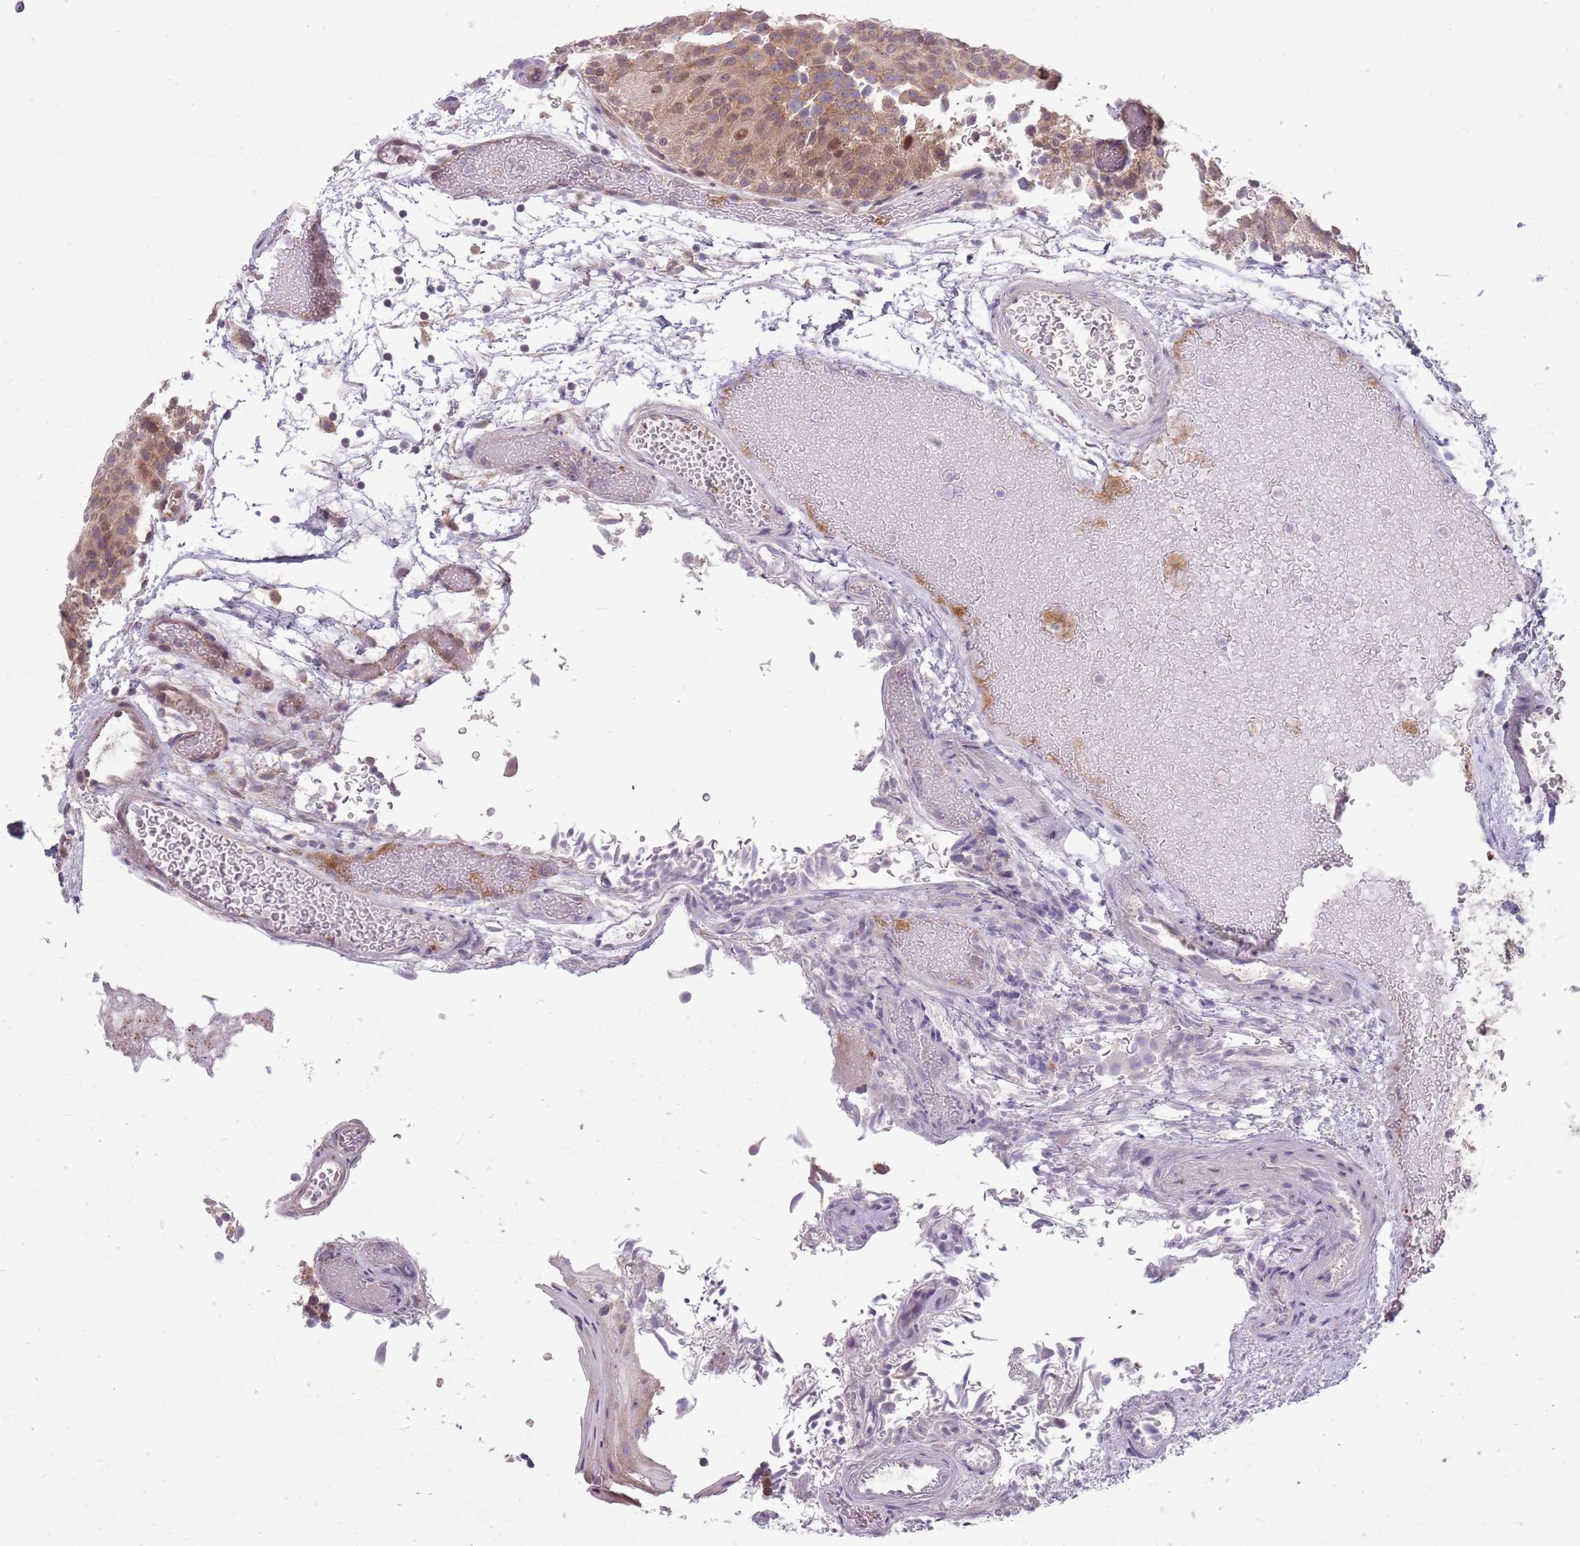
{"staining": {"intensity": "moderate", "quantity": ">75%", "location": "cytoplasmic/membranous,nuclear"}, "tissue": "urothelial cancer", "cell_type": "Tumor cells", "image_type": "cancer", "snomed": [{"axis": "morphology", "description": "Urothelial carcinoma, Low grade"}, {"axis": "topography", "description": "Urinary bladder"}], "caption": "Immunohistochemistry (IHC) of urothelial cancer displays medium levels of moderate cytoplasmic/membranous and nuclear expression in about >75% of tumor cells. (Stains: DAB (3,3'-diaminobenzidine) in brown, nuclei in blue, Microscopy: brightfield microscopy at high magnification).", "gene": "PPP1R27", "patient": {"sex": "male", "age": 78}}